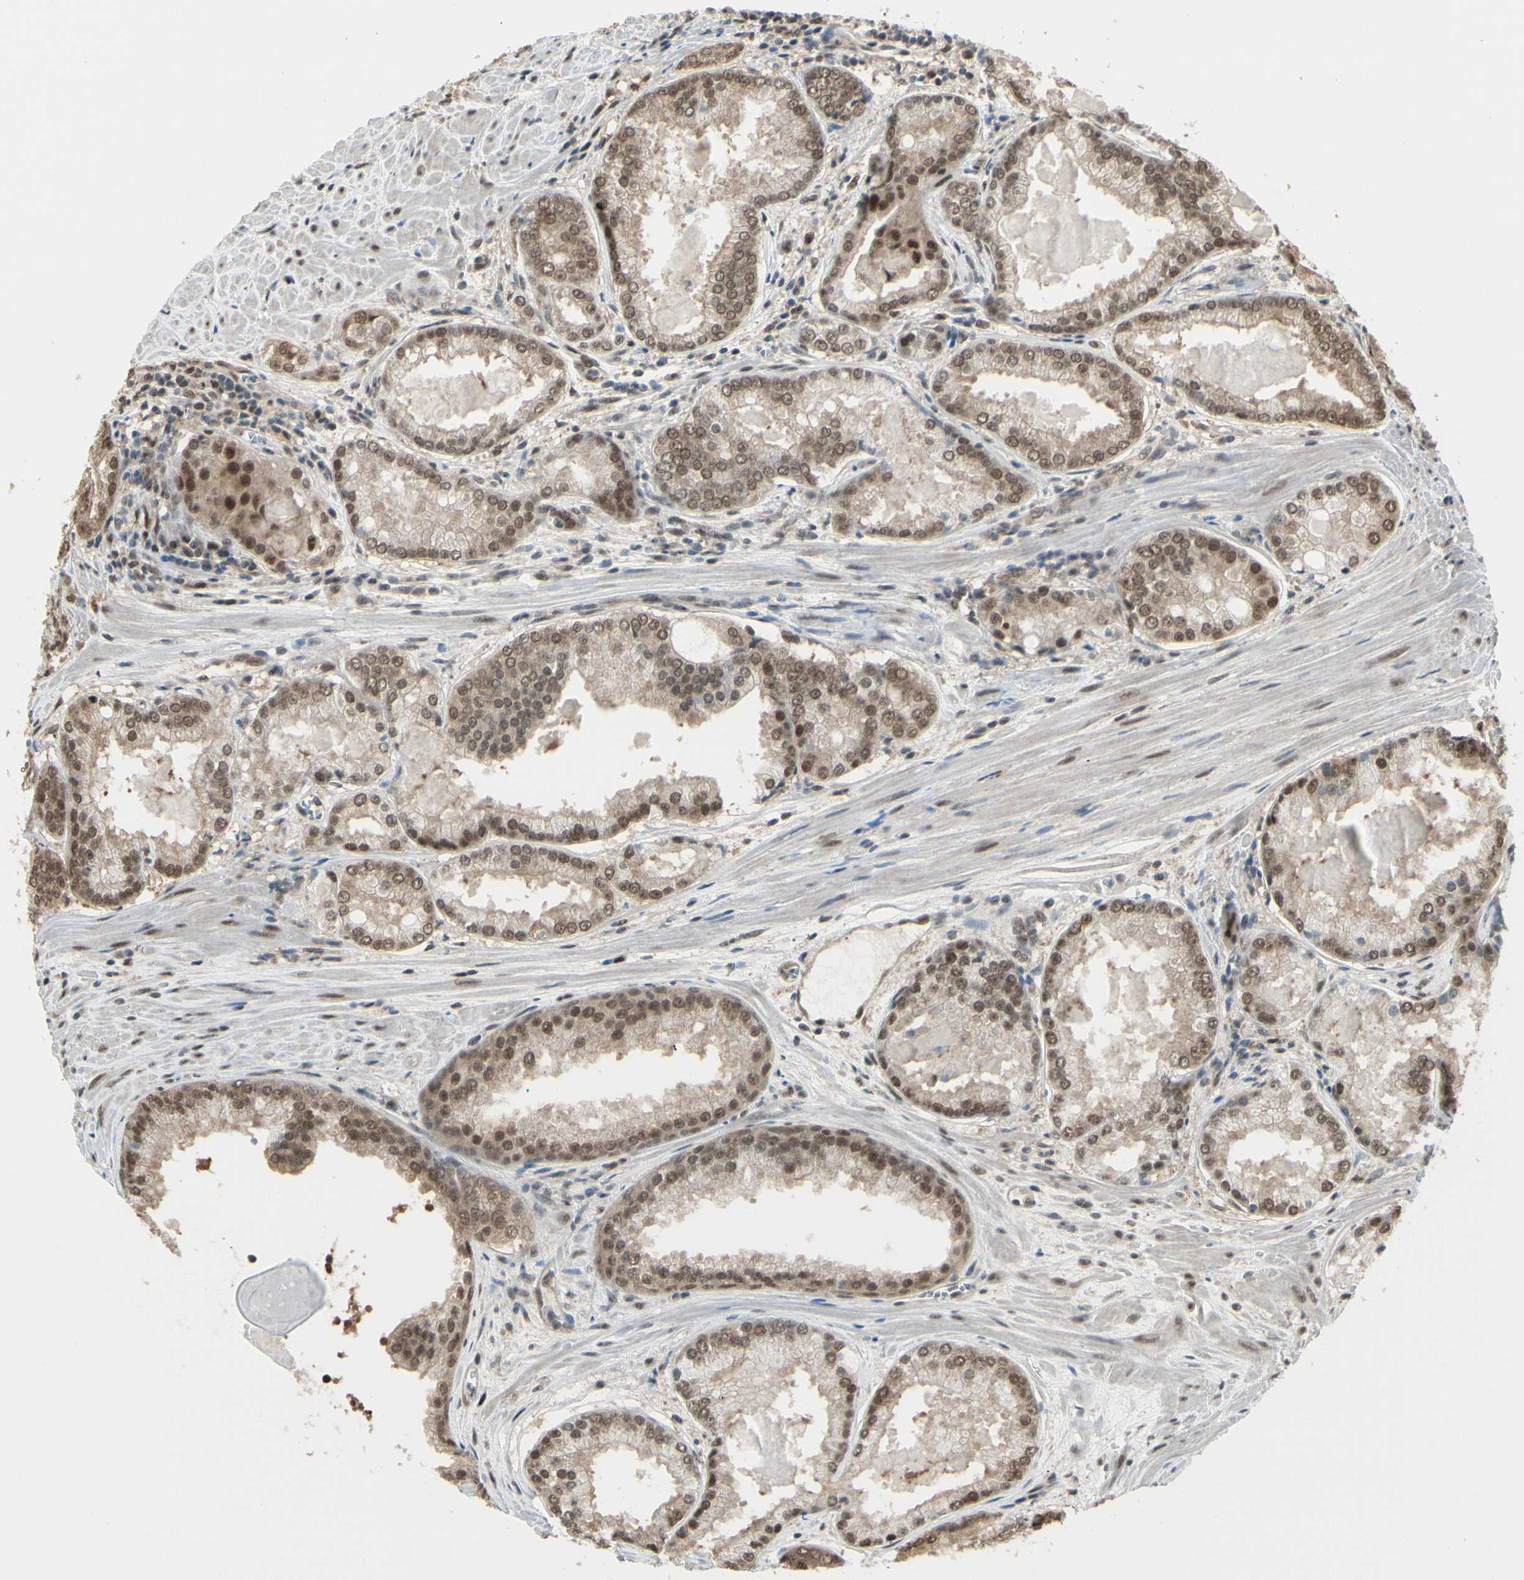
{"staining": {"intensity": "moderate", "quantity": ">75%", "location": "cytoplasmic/membranous,nuclear"}, "tissue": "prostate cancer", "cell_type": "Tumor cells", "image_type": "cancer", "snomed": [{"axis": "morphology", "description": "Adenocarcinoma, Low grade"}, {"axis": "topography", "description": "Prostate"}], "caption": "Protein staining by immunohistochemistry (IHC) demonstrates moderate cytoplasmic/membranous and nuclear expression in about >75% of tumor cells in prostate low-grade adenocarcinoma.", "gene": "HSF1", "patient": {"sex": "male", "age": 64}}